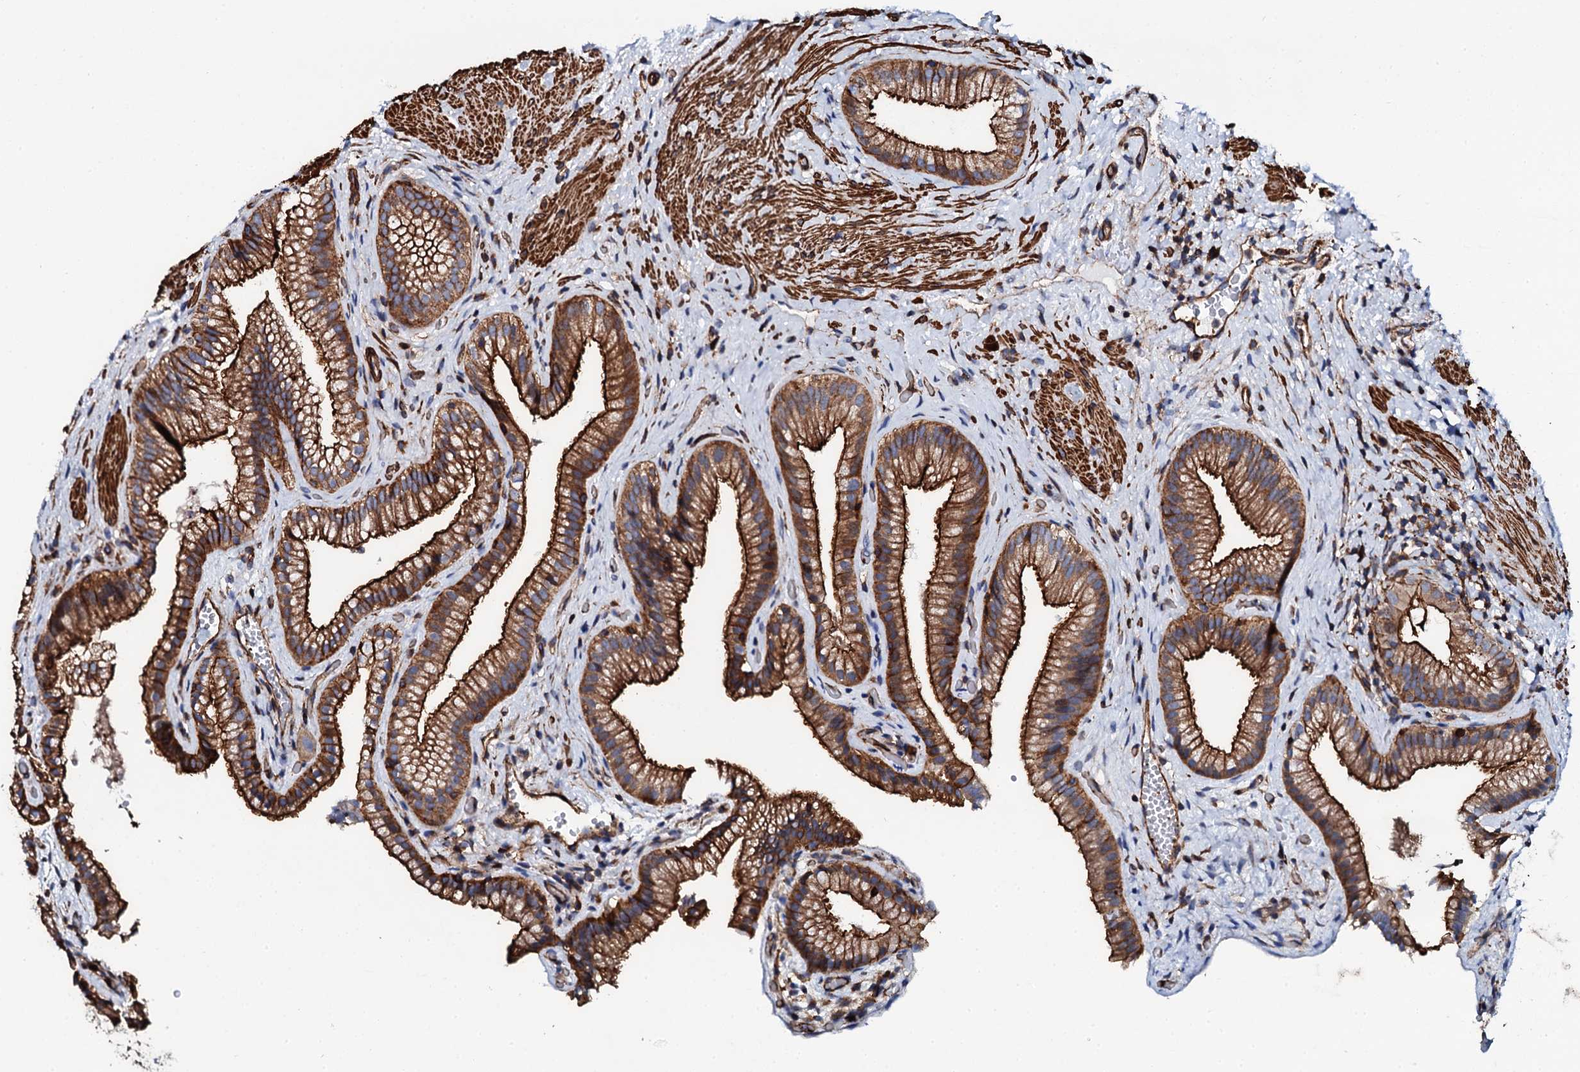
{"staining": {"intensity": "strong", "quantity": ">75%", "location": "cytoplasmic/membranous"}, "tissue": "gallbladder", "cell_type": "Glandular cells", "image_type": "normal", "snomed": [{"axis": "morphology", "description": "Normal tissue, NOS"}, {"axis": "morphology", "description": "Inflammation, NOS"}, {"axis": "topography", "description": "Gallbladder"}], "caption": "Immunohistochemistry (DAB) staining of unremarkable human gallbladder reveals strong cytoplasmic/membranous protein positivity in approximately >75% of glandular cells.", "gene": "INTS10", "patient": {"sex": "male", "age": 51}}